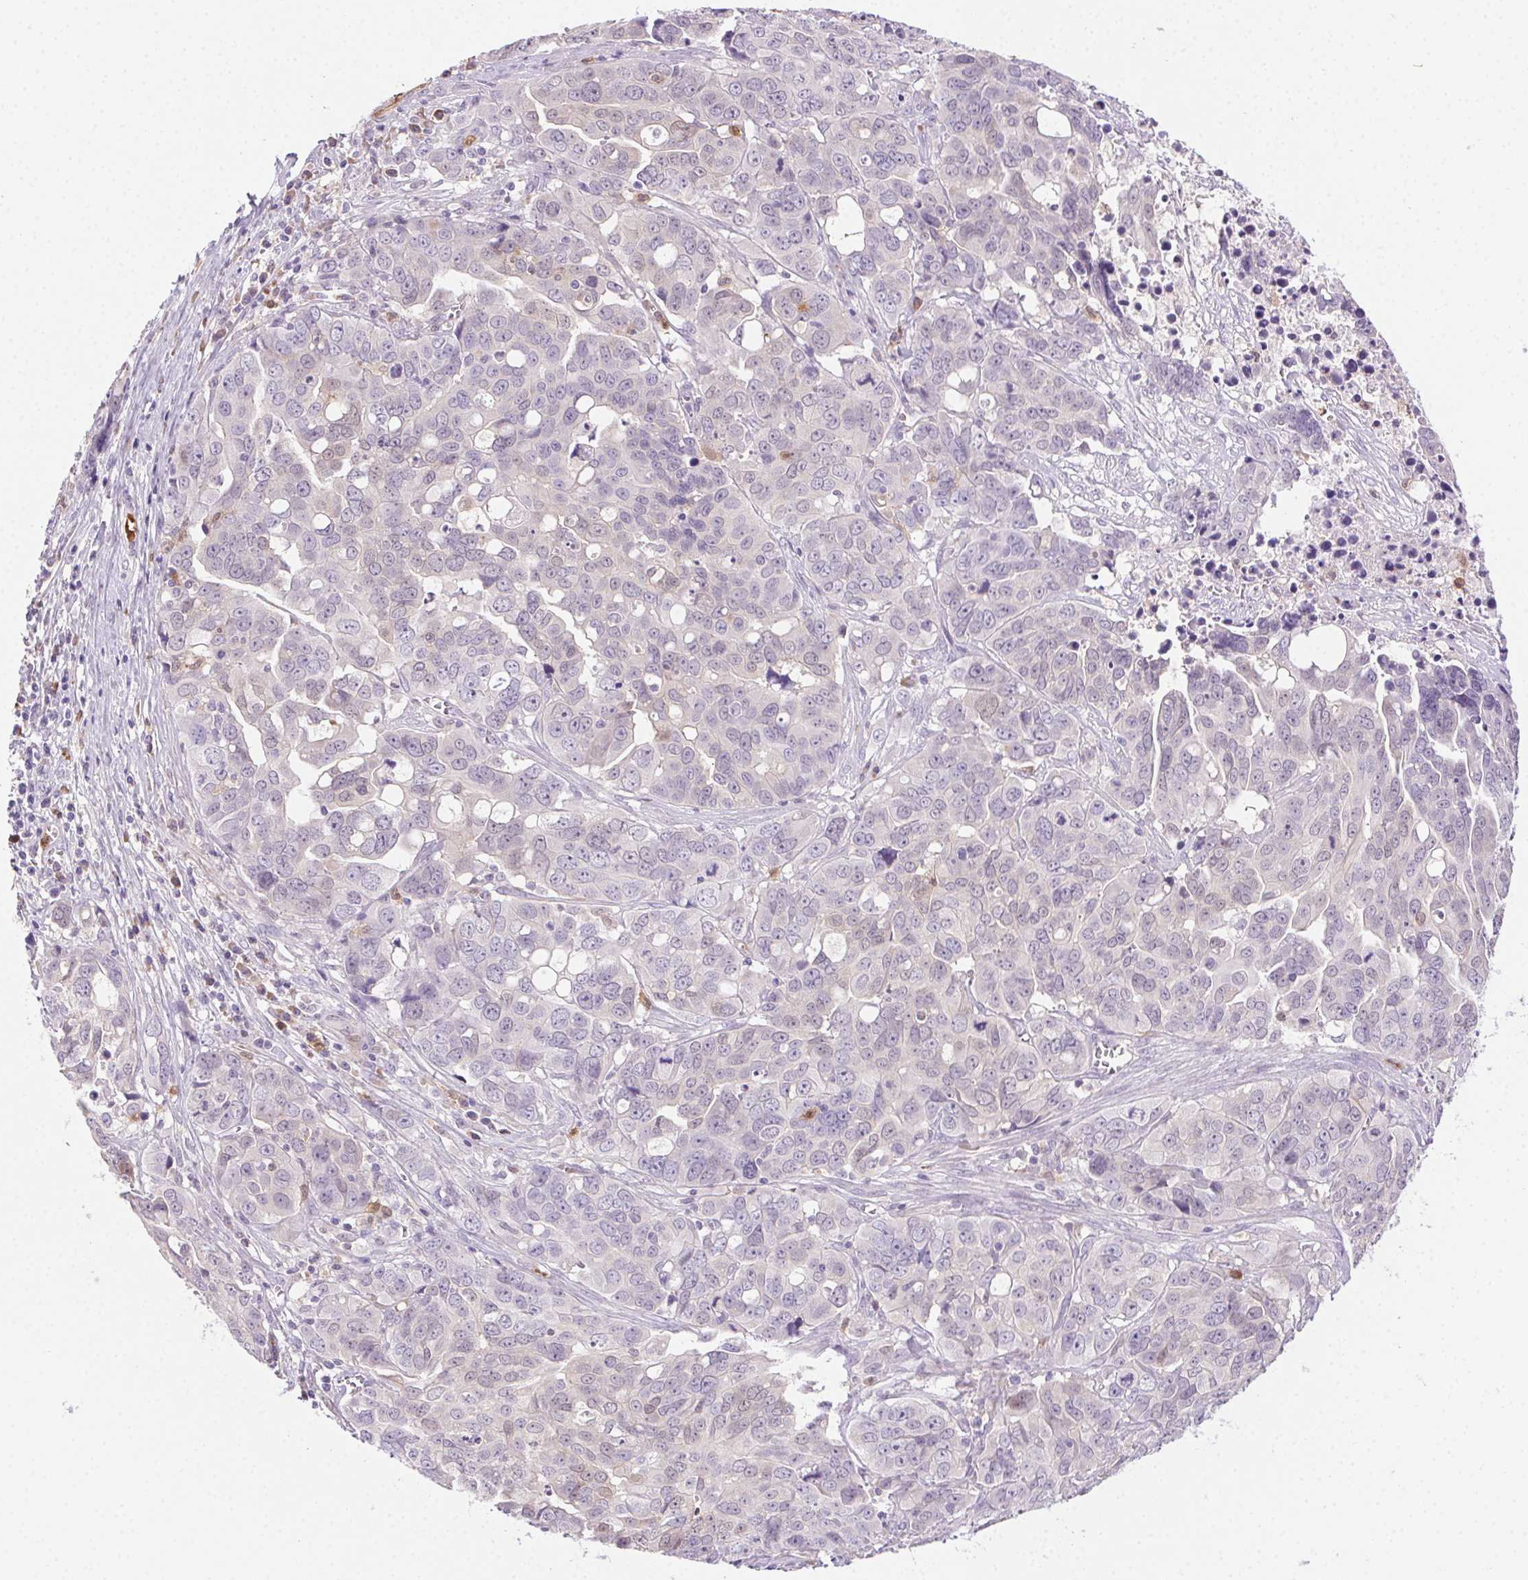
{"staining": {"intensity": "negative", "quantity": "none", "location": "none"}, "tissue": "ovarian cancer", "cell_type": "Tumor cells", "image_type": "cancer", "snomed": [{"axis": "morphology", "description": "Carcinoma, endometroid"}, {"axis": "topography", "description": "Ovary"}], "caption": "Immunohistochemistry micrograph of human ovarian cancer stained for a protein (brown), which displays no expression in tumor cells.", "gene": "TMEM45A", "patient": {"sex": "female", "age": 78}}